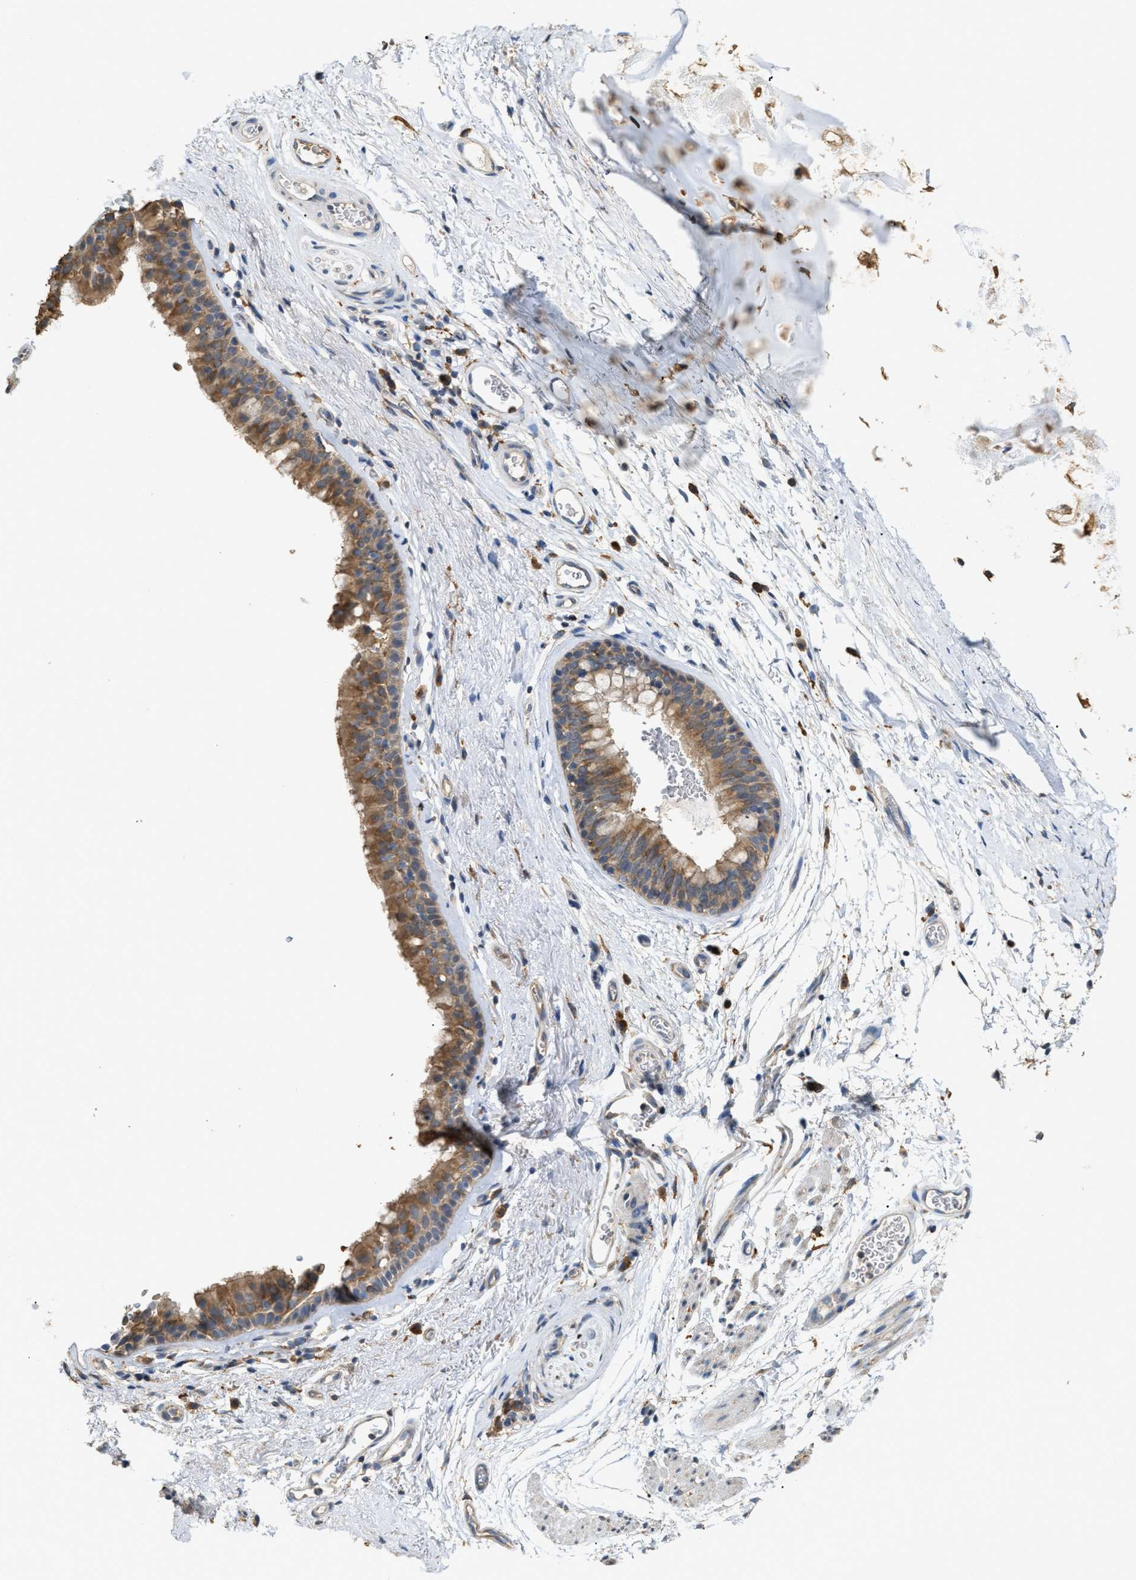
{"staining": {"intensity": "moderate", "quantity": ">75%", "location": "cytoplasmic/membranous"}, "tissue": "bronchus", "cell_type": "Respiratory epithelial cells", "image_type": "normal", "snomed": [{"axis": "morphology", "description": "Normal tissue, NOS"}, {"axis": "topography", "description": "Cartilage tissue"}, {"axis": "topography", "description": "Bronchus"}], "caption": "An image of bronchus stained for a protein displays moderate cytoplasmic/membranous brown staining in respiratory epithelial cells.", "gene": "GCN1", "patient": {"sex": "female", "age": 53}}